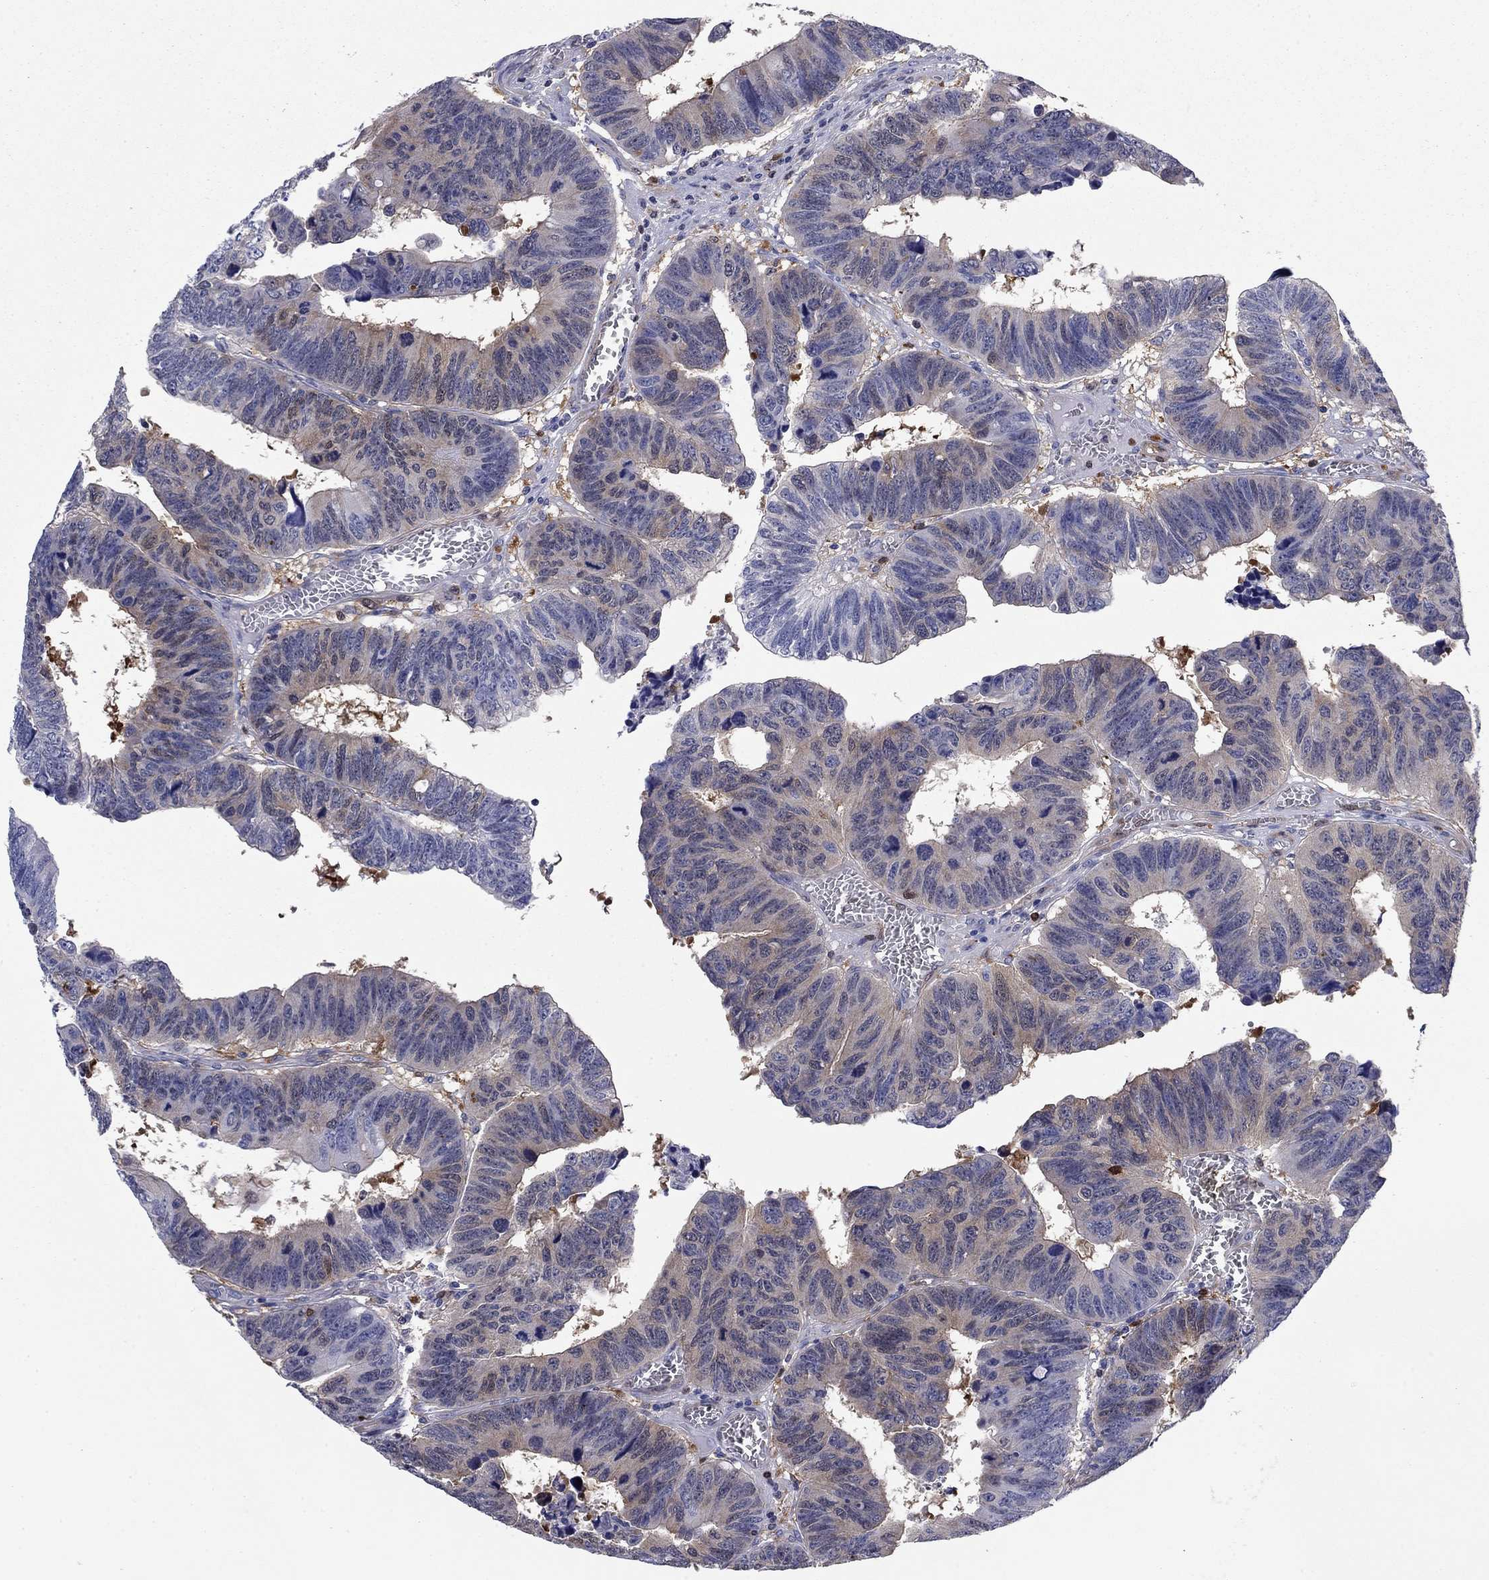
{"staining": {"intensity": "moderate", "quantity": "<25%", "location": "cytoplasmic/membranous"}, "tissue": "colorectal cancer", "cell_type": "Tumor cells", "image_type": "cancer", "snomed": [{"axis": "morphology", "description": "Adenocarcinoma, NOS"}, {"axis": "topography", "description": "Appendix"}, {"axis": "topography", "description": "Colon"}, {"axis": "topography", "description": "Cecum"}, {"axis": "topography", "description": "Colon asc"}], "caption": "Colorectal adenocarcinoma stained for a protein (brown) displays moderate cytoplasmic/membranous positive positivity in approximately <25% of tumor cells.", "gene": "STMN1", "patient": {"sex": "female", "age": 85}}